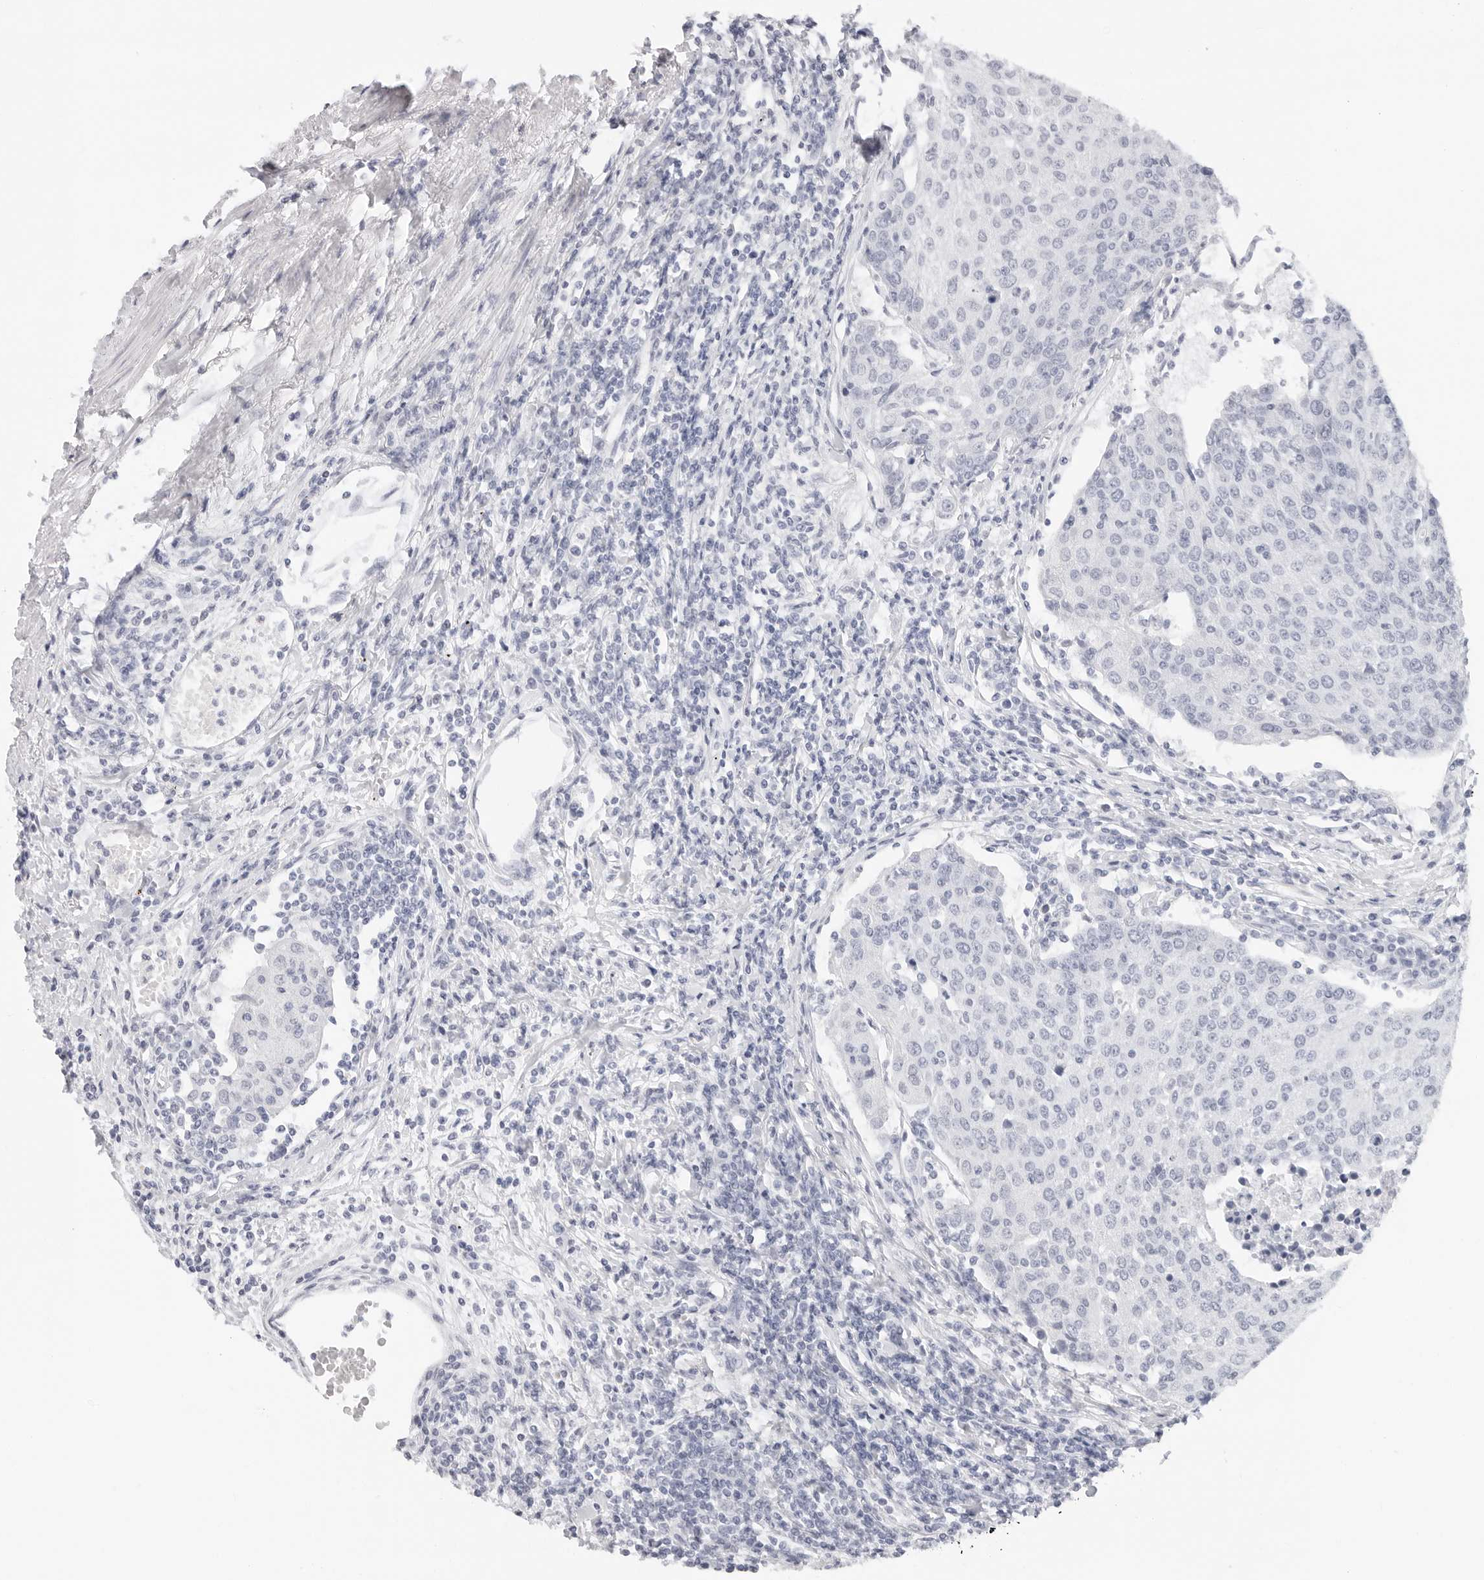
{"staining": {"intensity": "negative", "quantity": "none", "location": "none"}, "tissue": "urothelial cancer", "cell_type": "Tumor cells", "image_type": "cancer", "snomed": [{"axis": "morphology", "description": "Urothelial carcinoma, High grade"}, {"axis": "topography", "description": "Urinary bladder"}], "caption": "High power microscopy histopathology image of an immunohistochemistry photomicrograph of urothelial cancer, revealing no significant staining in tumor cells. Brightfield microscopy of immunohistochemistry stained with DAB (brown) and hematoxylin (blue), captured at high magnification.", "gene": "AGMAT", "patient": {"sex": "female", "age": 85}}